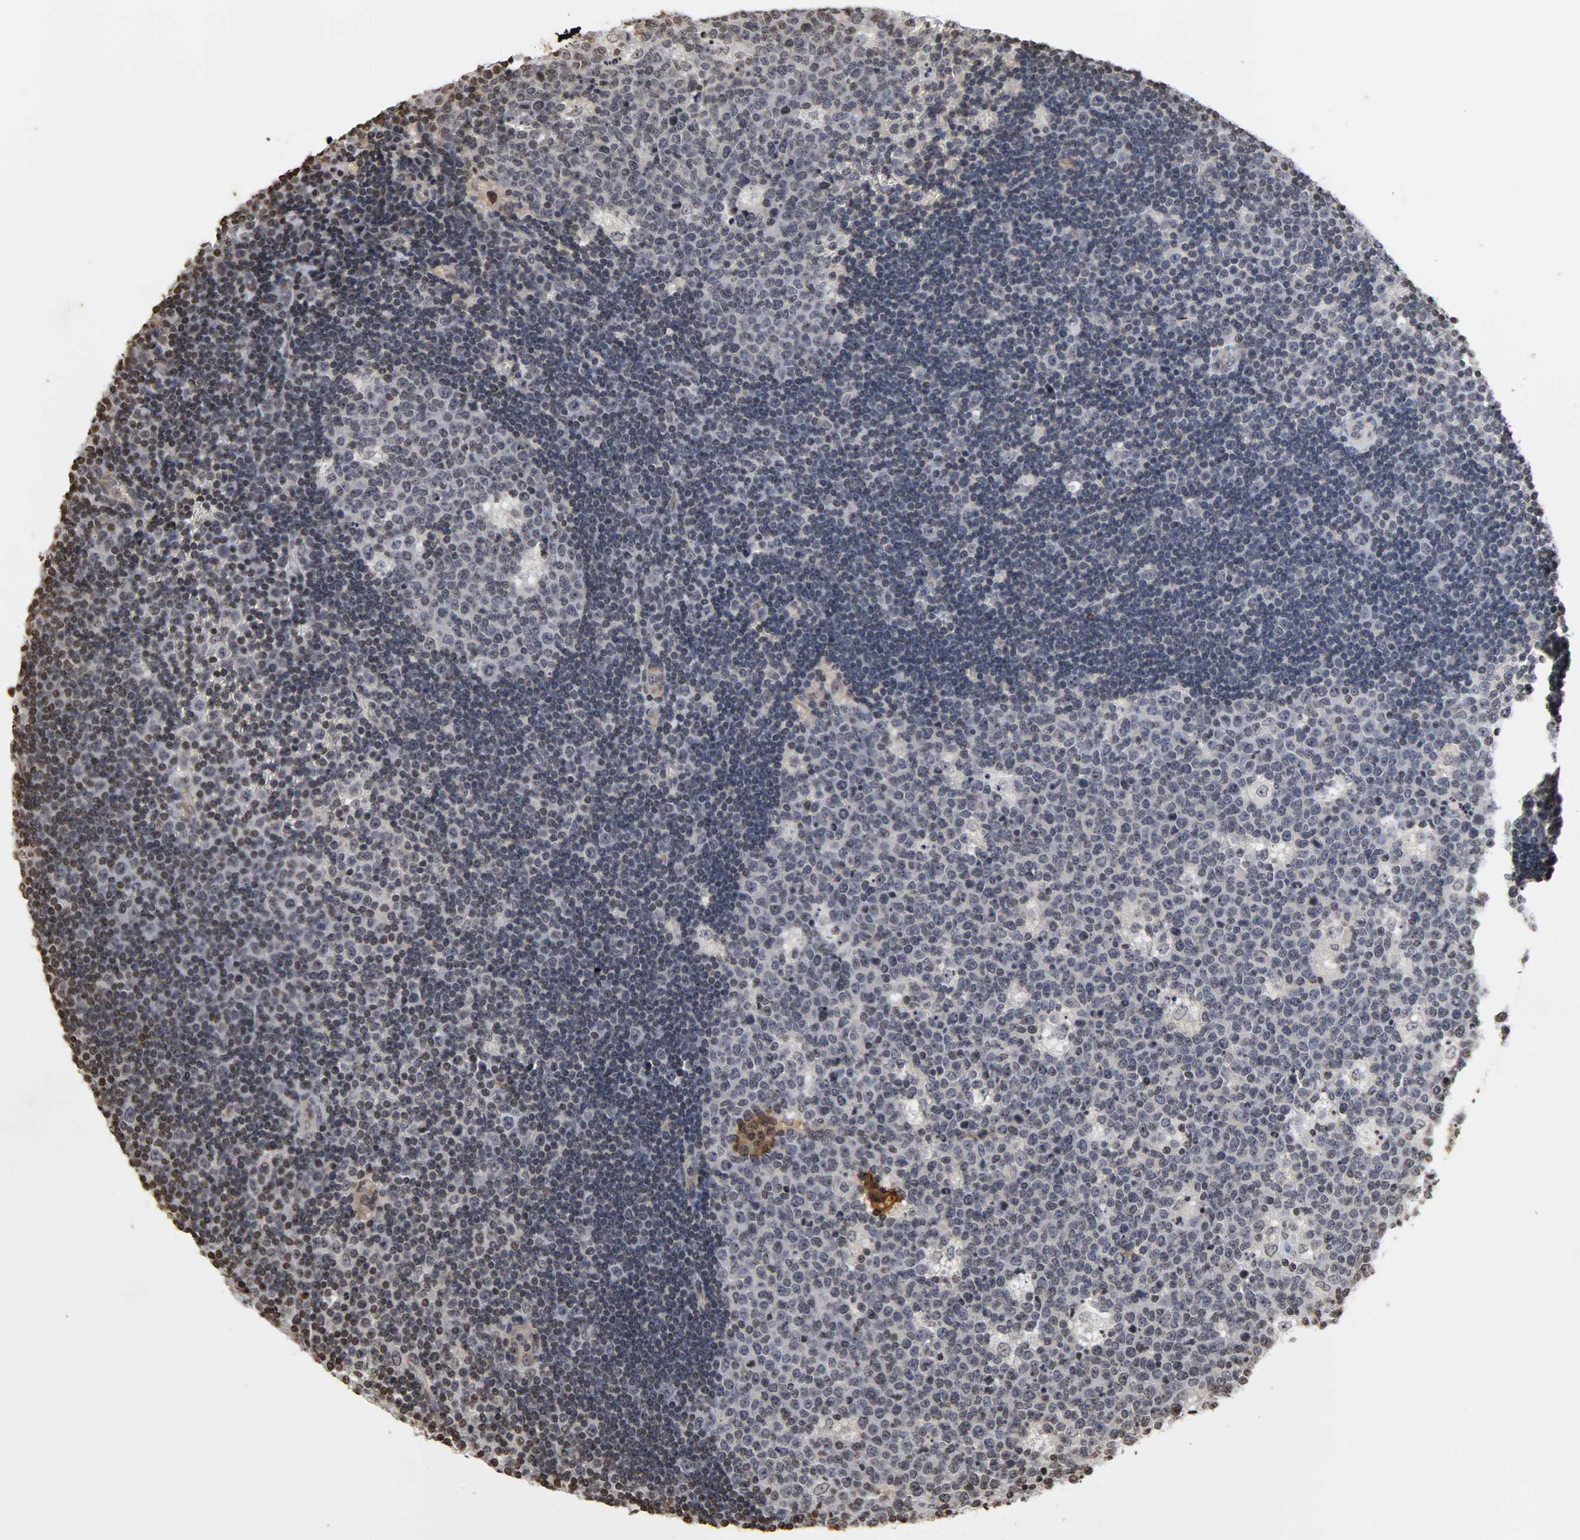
{"staining": {"intensity": "weak", "quantity": "<25%", "location": "nuclear"}, "tissue": "lymph node", "cell_type": "Germinal center cells", "image_type": "normal", "snomed": [{"axis": "morphology", "description": "Normal tissue, NOS"}, {"axis": "topography", "description": "Lymph node"}, {"axis": "topography", "description": "Salivary gland"}], "caption": "Lymph node was stained to show a protein in brown. There is no significant expression in germinal center cells. (Immunohistochemistry, brightfield microscopy, high magnification).", "gene": "ERCC2", "patient": {"sex": "male", "age": 8}}